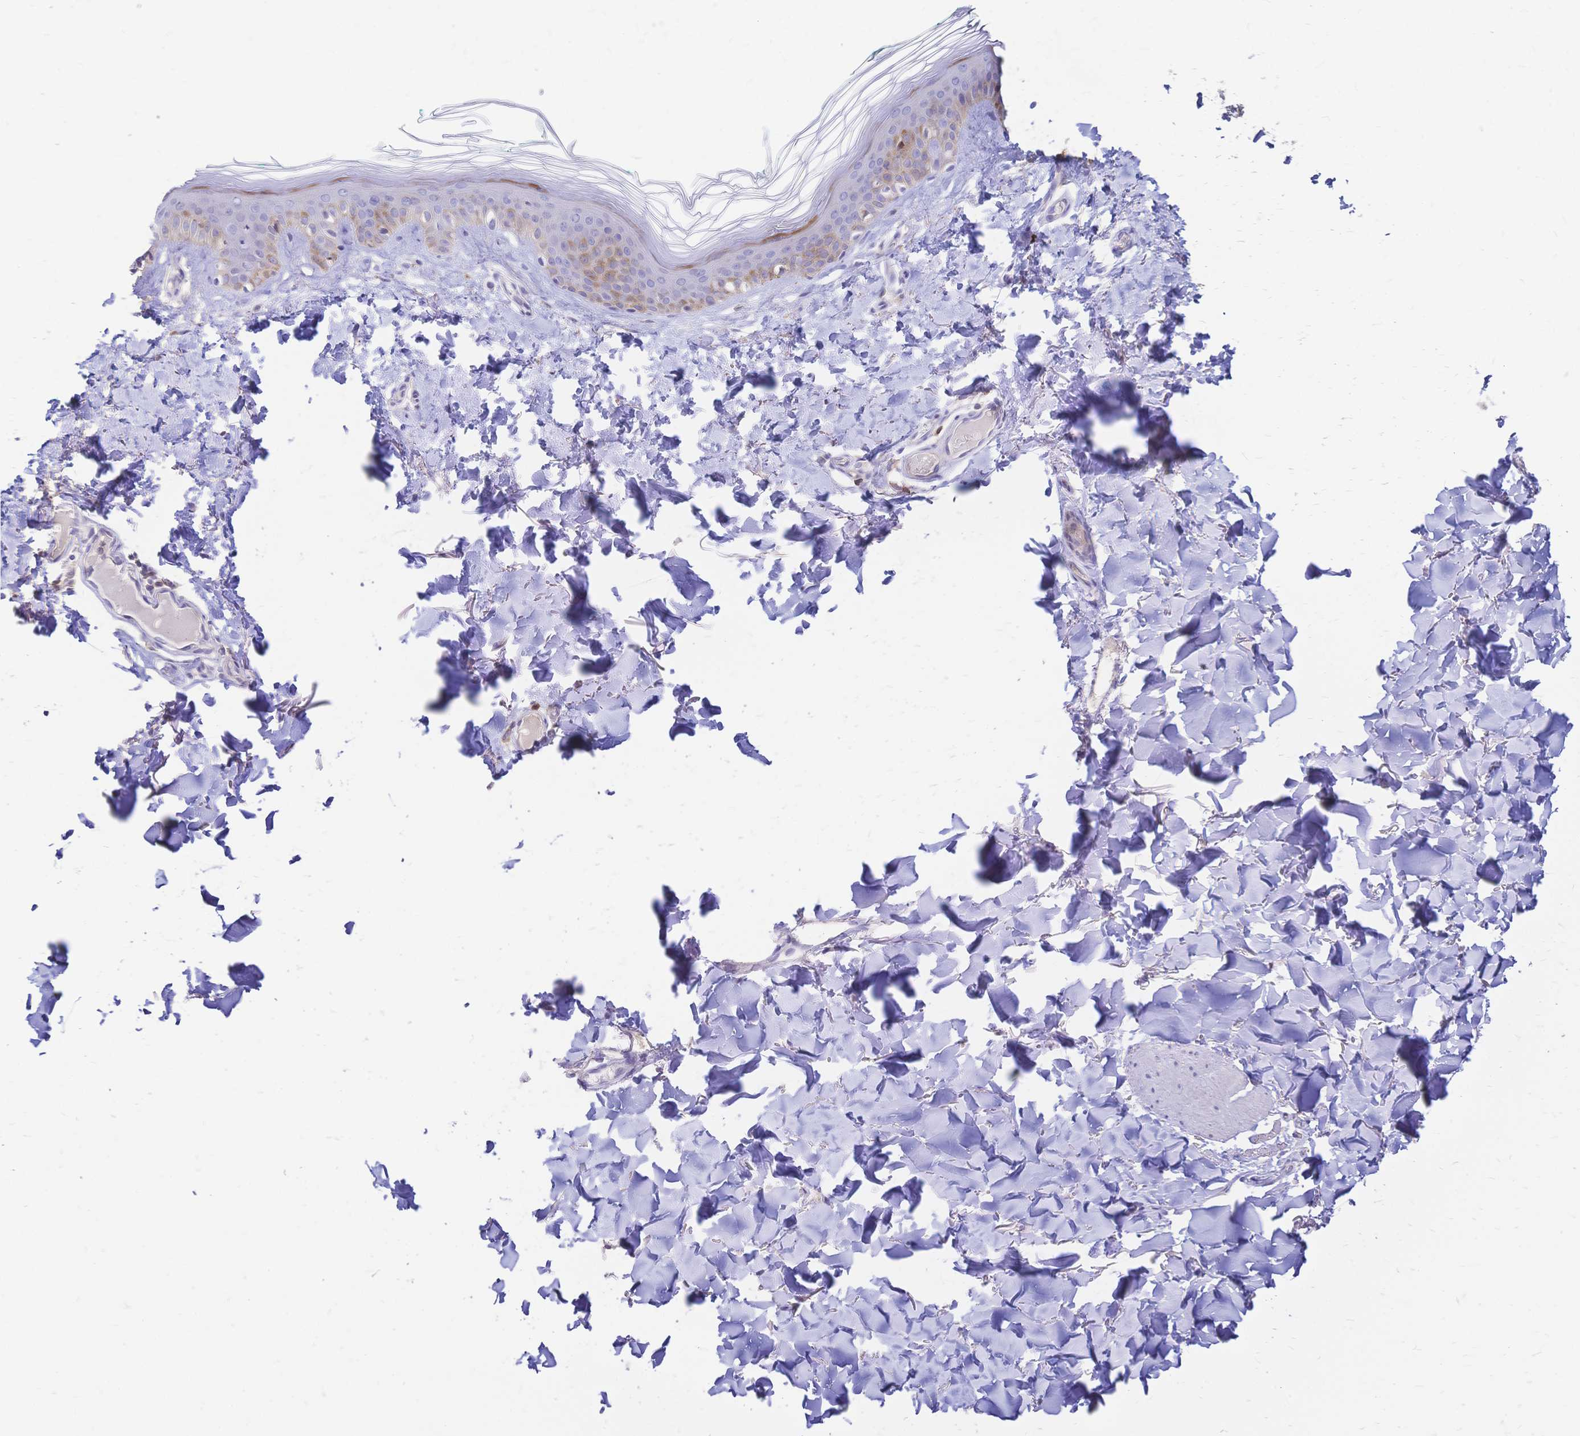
{"staining": {"intensity": "negative", "quantity": "none", "location": "none"}, "tissue": "skin", "cell_type": "Fibroblasts", "image_type": "normal", "snomed": [{"axis": "morphology", "description": "Normal tissue, NOS"}, {"axis": "topography", "description": "Skin"}, {"axis": "topography", "description": "Peripheral nerve tissue"}], "caption": "Human skin stained for a protein using immunohistochemistry exhibits no positivity in fibroblasts.", "gene": "IL2RA", "patient": {"sex": "female", "age": 45}}